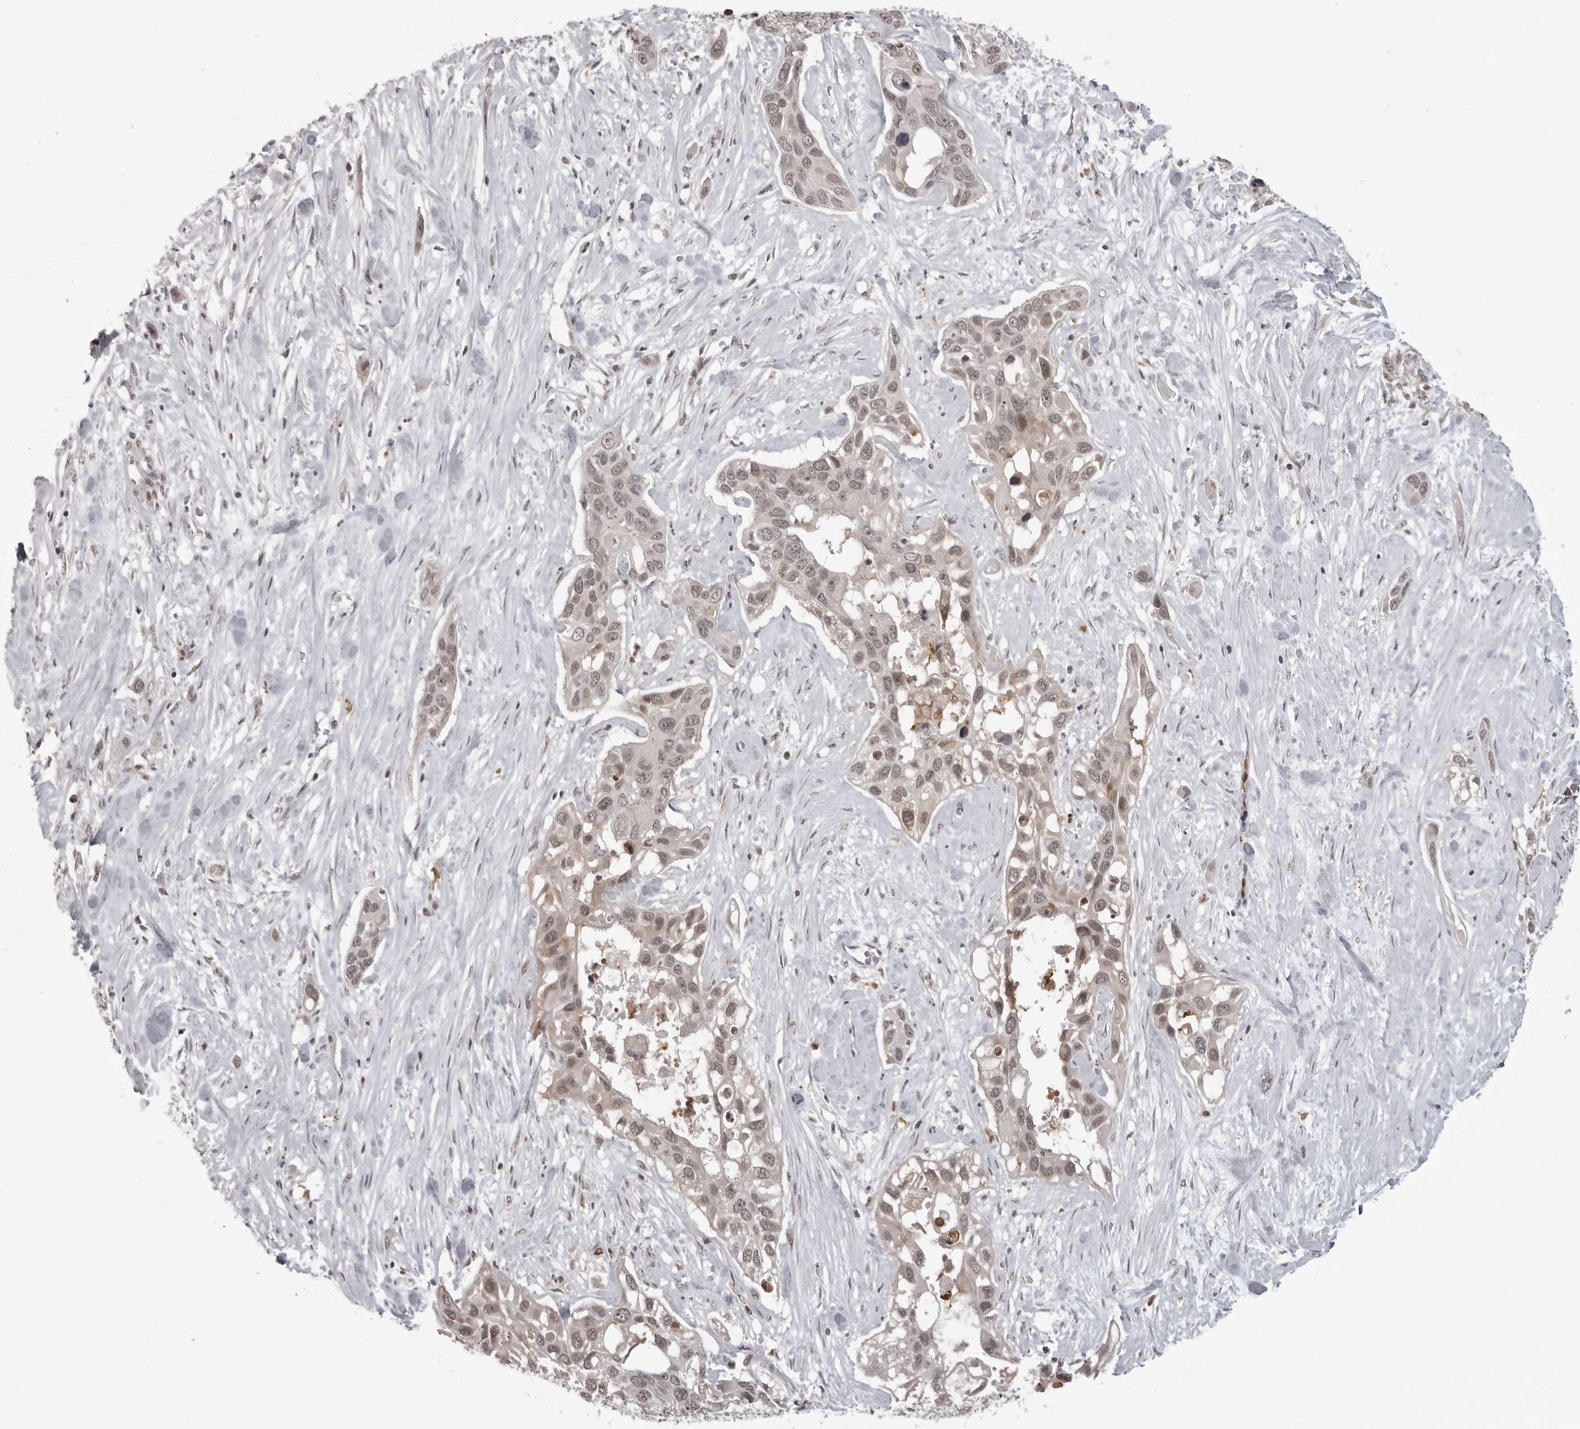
{"staining": {"intensity": "weak", "quantity": "25%-75%", "location": "cytoplasmic/membranous,nuclear"}, "tissue": "pancreatic cancer", "cell_type": "Tumor cells", "image_type": "cancer", "snomed": [{"axis": "morphology", "description": "Adenocarcinoma, NOS"}, {"axis": "topography", "description": "Pancreas"}], "caption": "Weak cytoplasmic/membranous and nuclear staining is identified in approximately 25%-75% of tumor cells in pancreatic cancer.", "gene": "PEG3", "patient": {"sex": "female", "age": 60}}